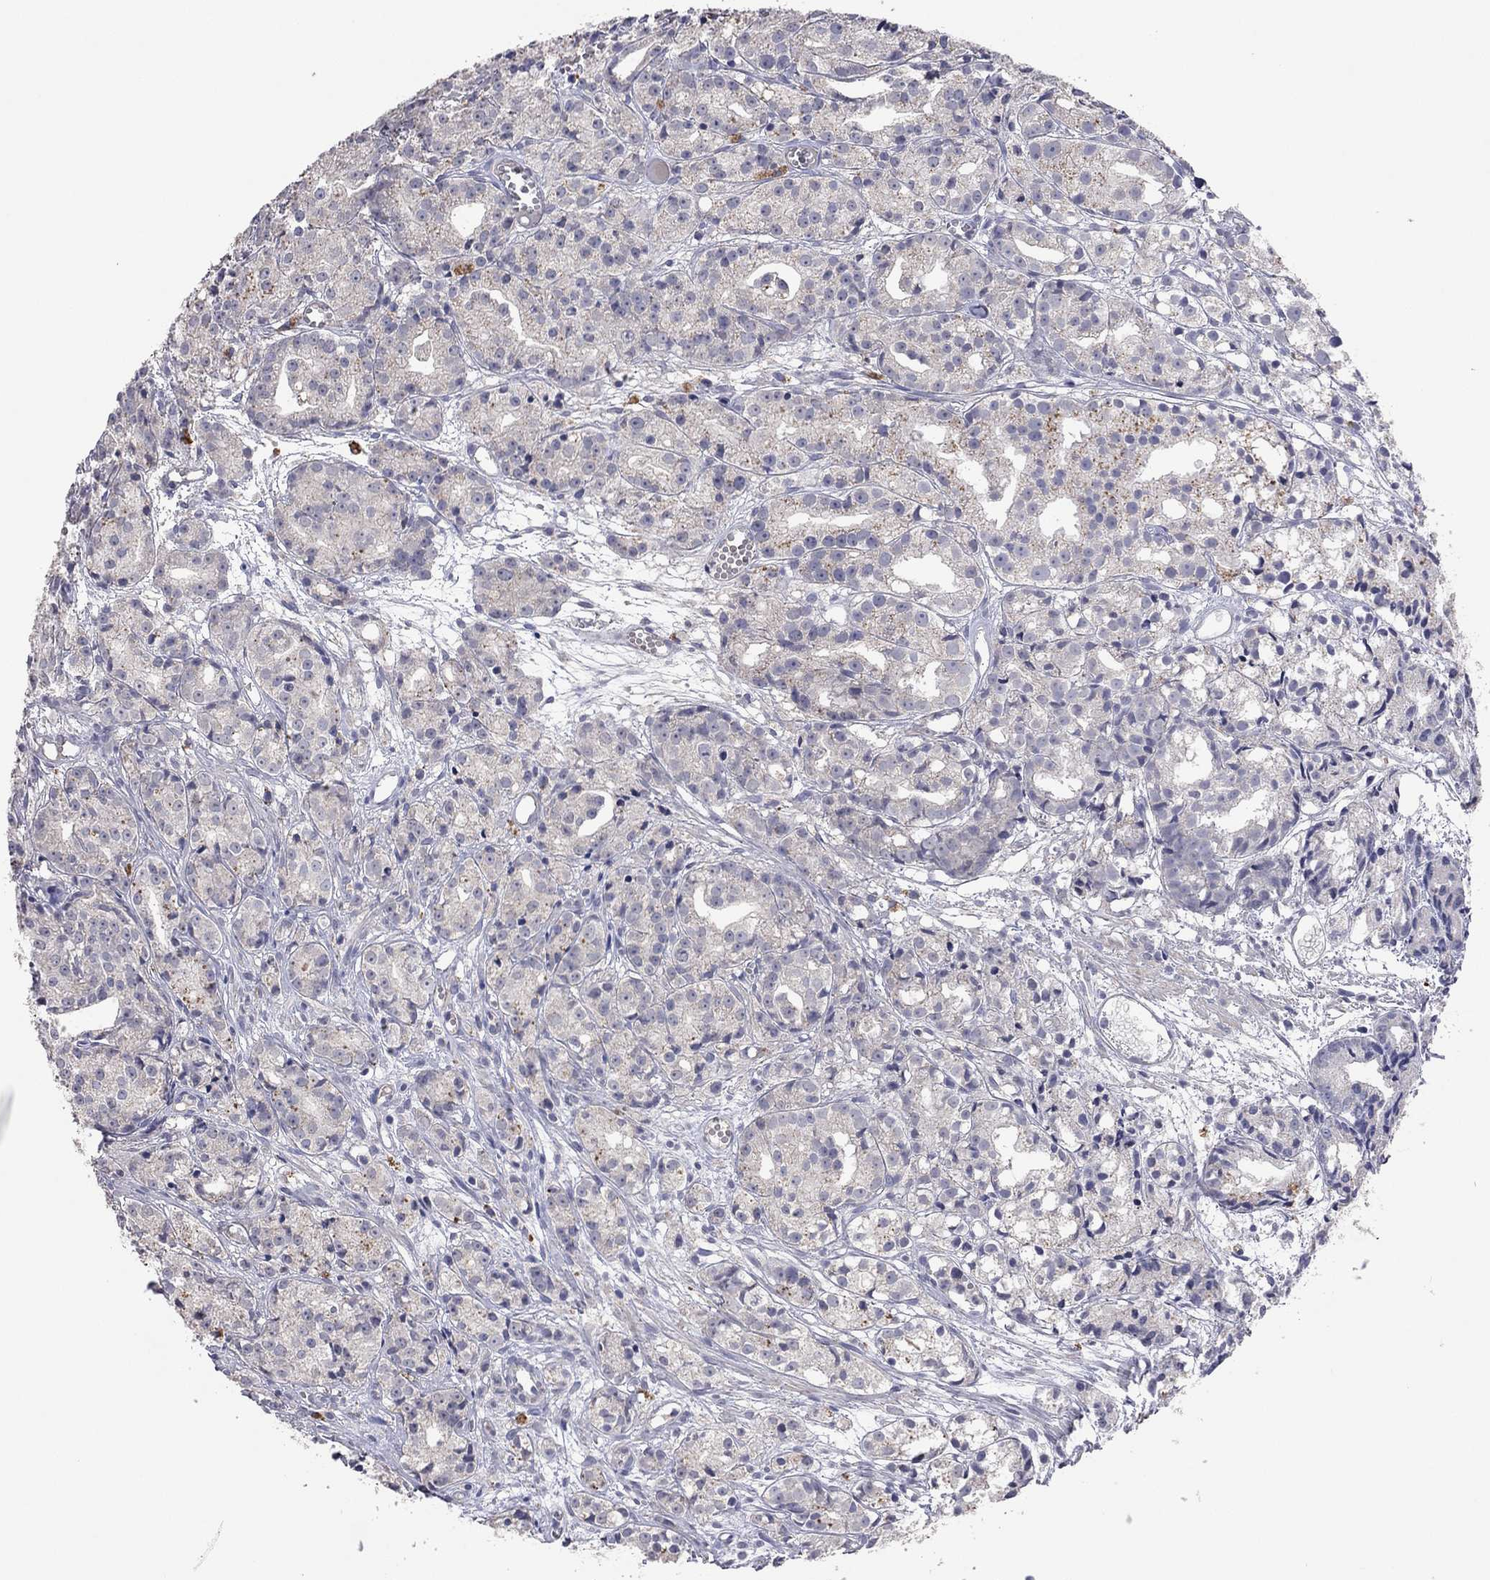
{"staining": {"intensity": "negative", "quantity": "none", "location": "none"}, "tissue": "prostate cancer", "cell_type": "Tumor cells", "image_type": "cancer", "snomed": [{"axis": "morphology", "description": "Adenocarcinoma, Medium grade"}, {"axis": "topography", "description": "Prostate"}], "caption": "Photomicrograph shows no significant protein staining in tumor cells of prostate cancer (medium-grade adenocarcinoma).", "gene": "MMP13", "patient": {"sex": "male", "age": 74}}